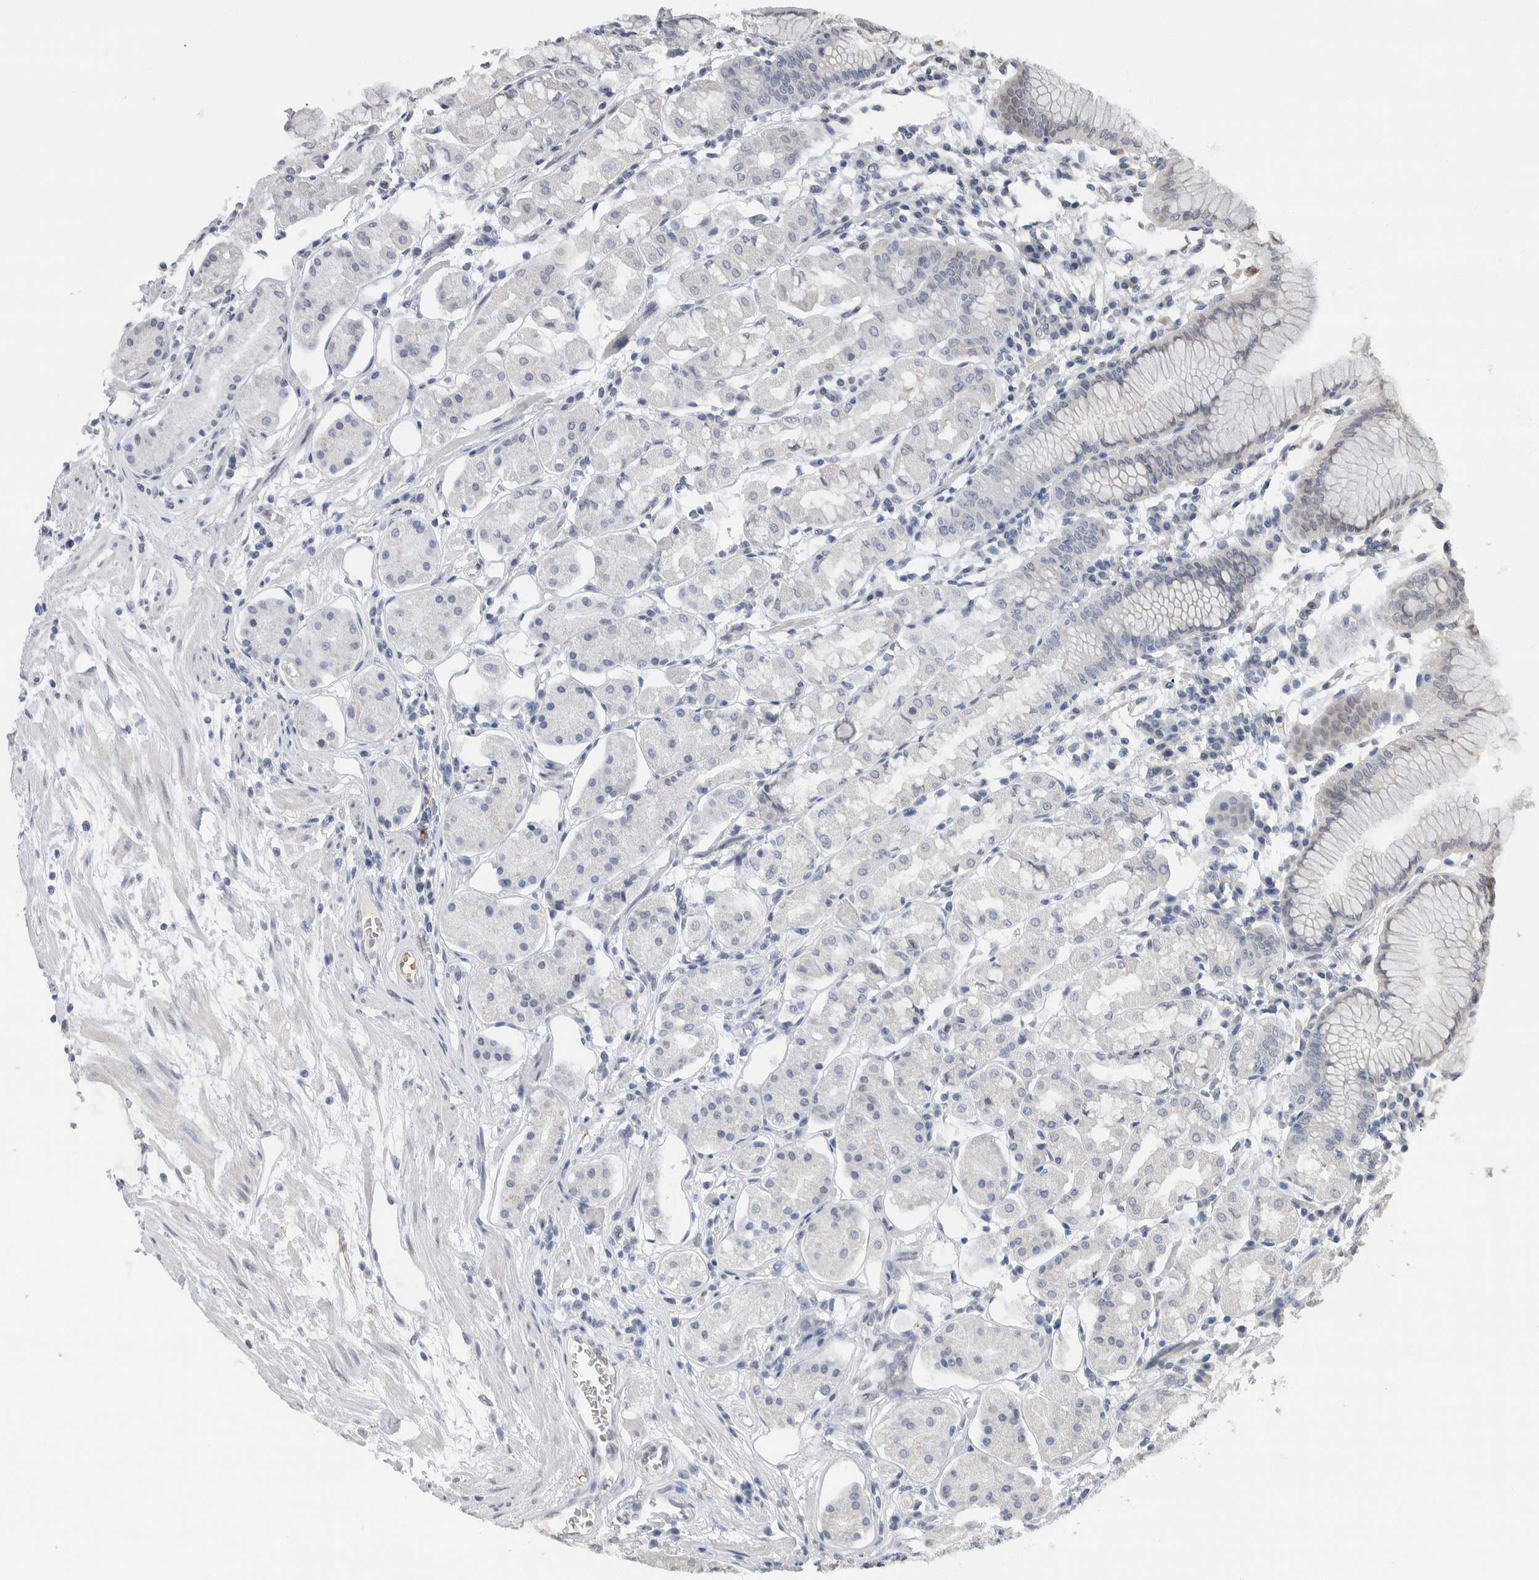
{"staining": {"intensity": "negative", "quantity": "none", "location": "none"}, "tissue": "stomach", "cell_type": "Glandular cells", "image_type": "normal", "snomed": [{"axis": "morphology", "description": "Normal tissue, NOS"}, {"axis": "topography", "description": "Stomach"}, {"axis": "topography", "description": "Stomach, lower"}], "caption": "Protein analysis of benign stomach displays no significant expression in glandular cells.", "gene": "NEFM", "patient": {"sex": "female", "age": 56}}